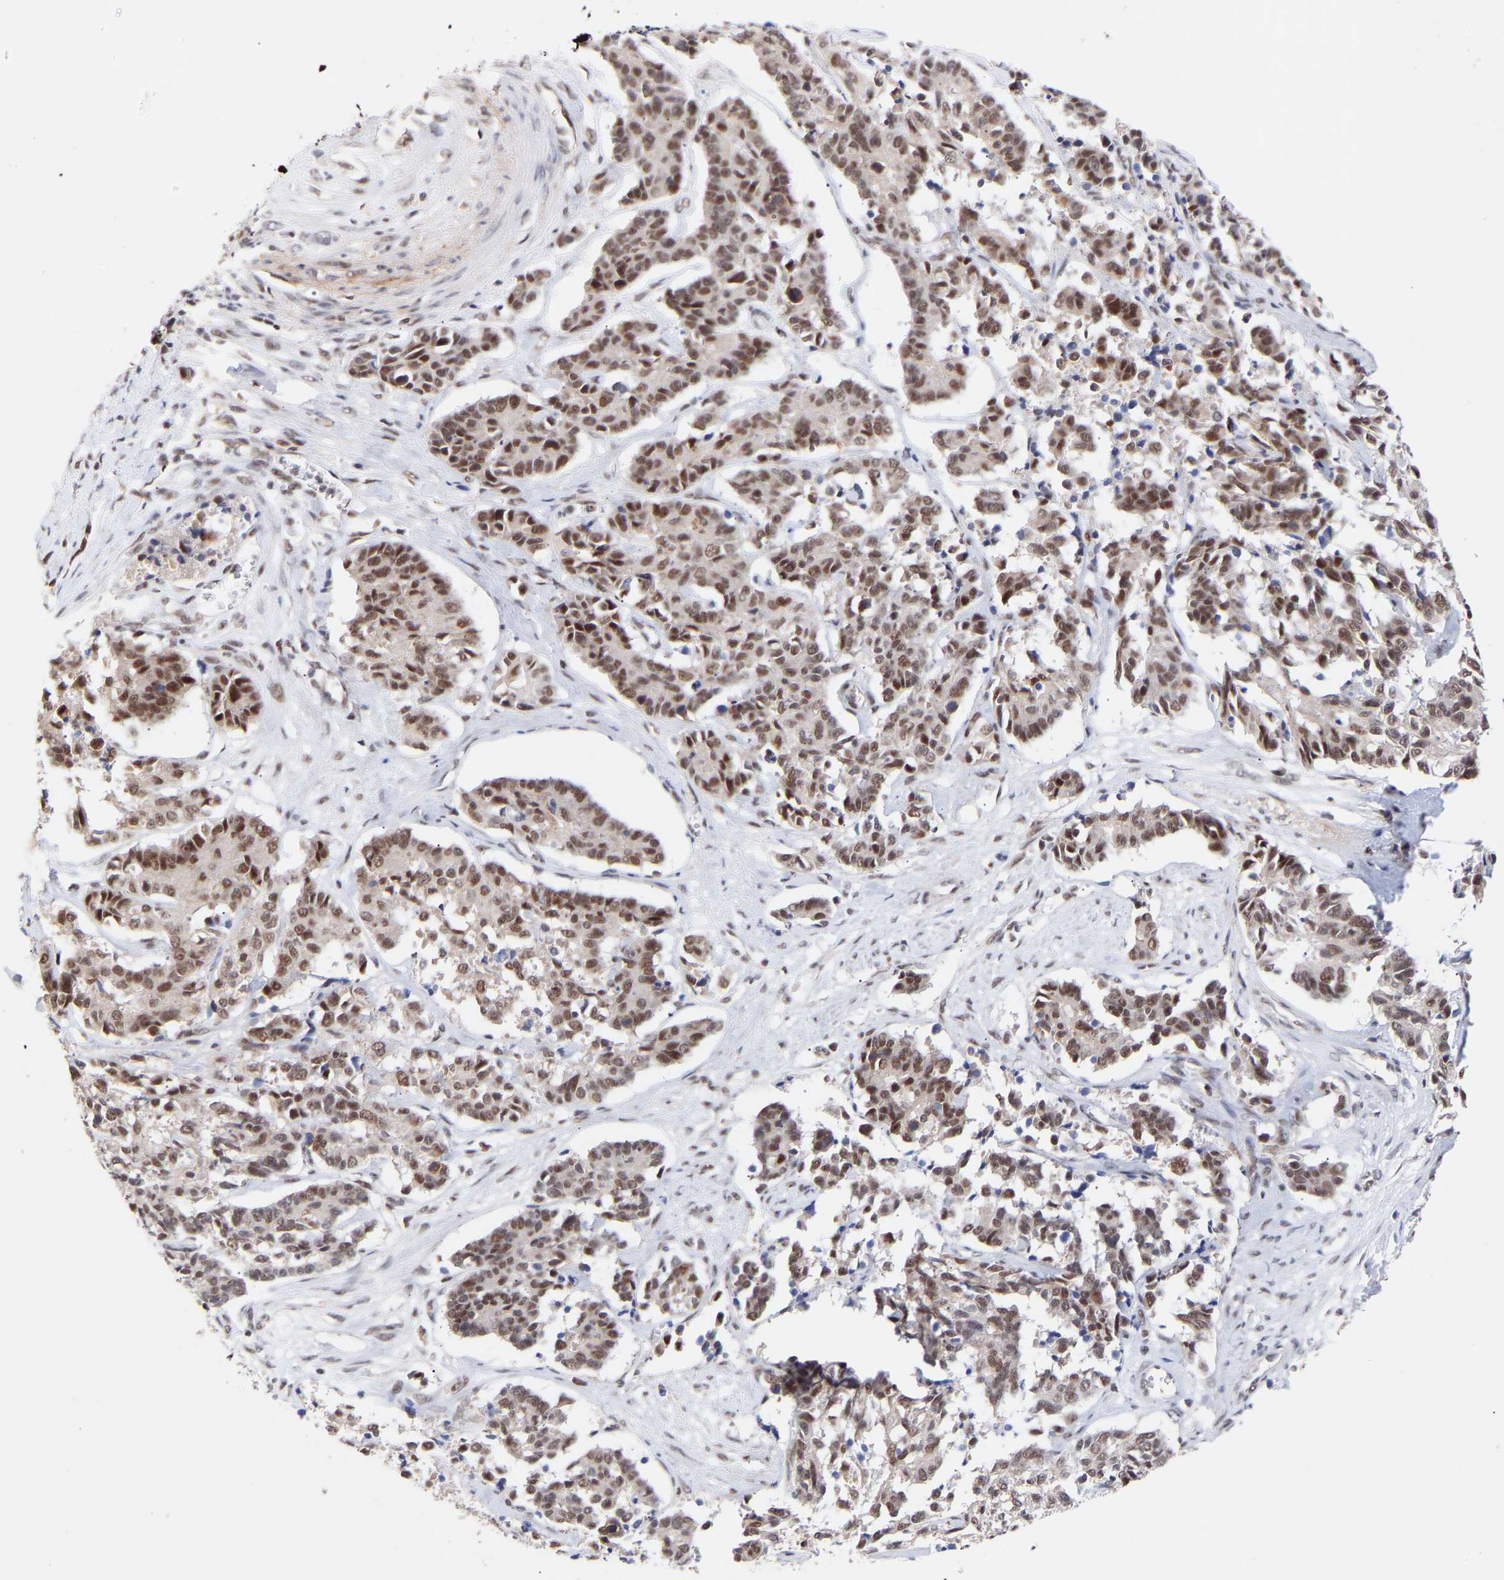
{"staining": {"intensity": "moderate", "quantity": ">75%", "location": "nuclear"}, "tissue": "cervical cancer", "cell_type": "Tumor cells", "image_type": "cancer", "snomed": [{"axis": "morphology", "description": "Squamous cell carcinoma, NOS"}, {"axis": "topography", "description": "Cervix"}], "caption": "A brown stain labels moderate nuclear positivity of a protein in human squamous cell carcinoma (cervical) tumor cells.", "gene": "RBM15", "patient": {"sex": "female", "age": 35}}